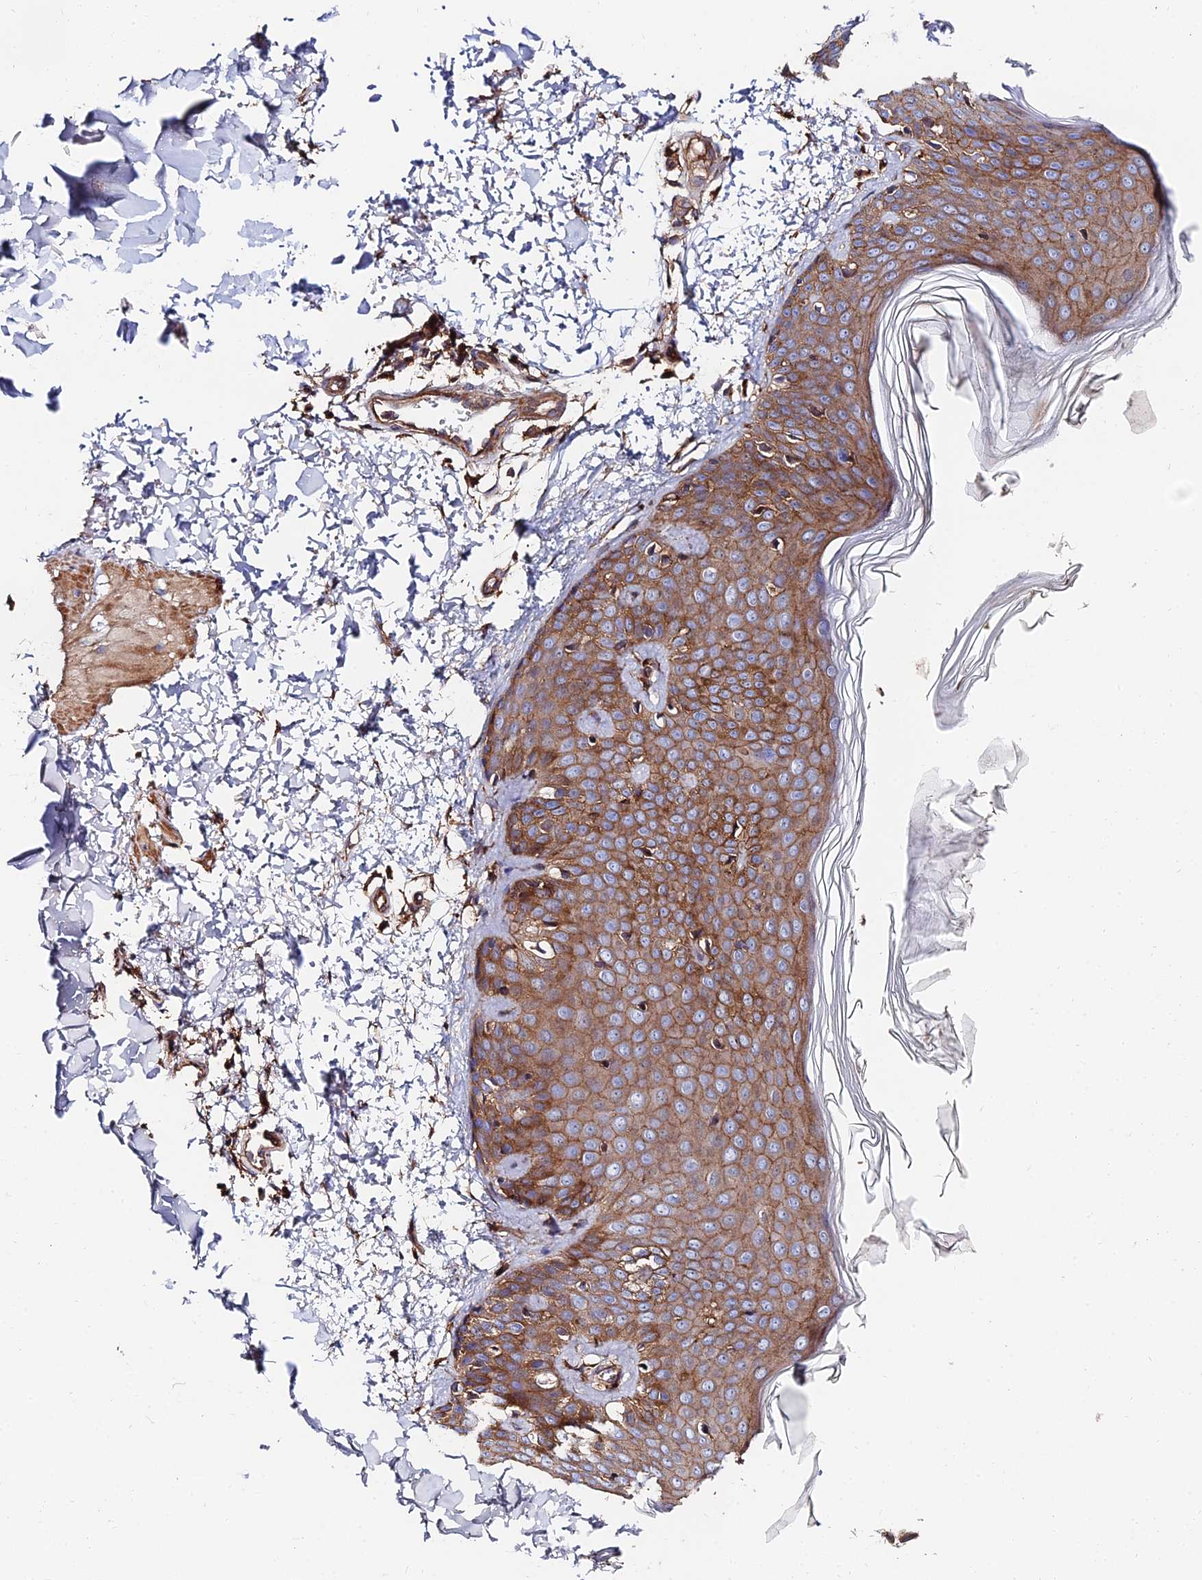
{"staining": {"intensity": "moderate", "quantity": ">75%", "location": "cytoplasmic/membranous"}, "tissue": "skin", "cell_type": "Fibroblasts", "image_type": "normal", "snomed": [{"axis": "morphology", "description": "Normal tissue, NOS"}, {"axis": "topography", "description": "Skin"}], "caption": "Human skin stained for a protein (brown) shows moderate cytoplasmic/membranous positive expression in approximately >75% of fibroblasts.", "gene": "EXT1", "patient": {"sex": "male", "age": 37}}